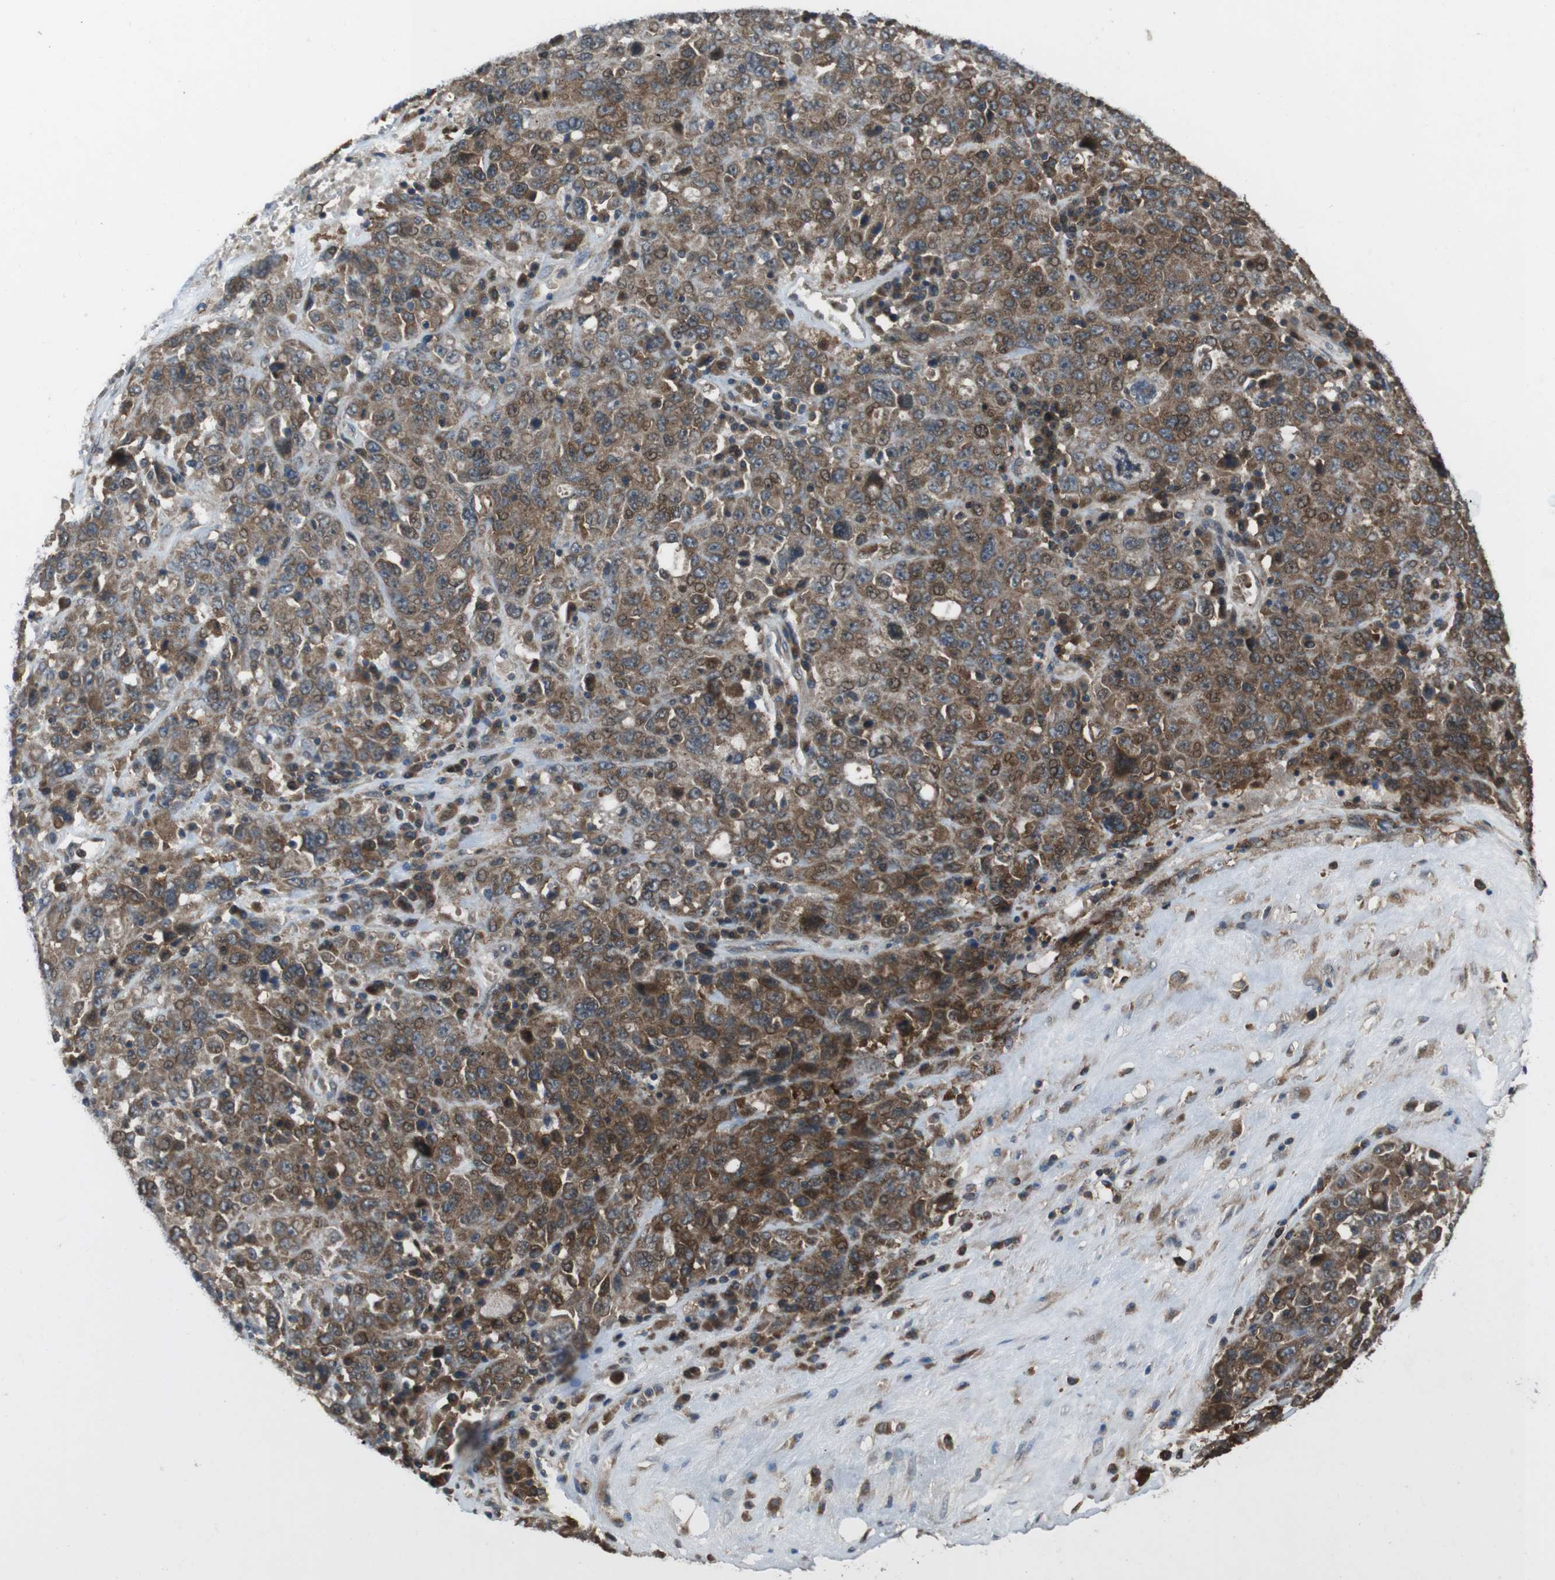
{"staining": {"intensity": "moderate", "quantity": ">75%", "location": "cytoplasmic/membranous,nuclear"}, "tissue": "ovarian cancer", "cell_type": "Tumor cells", "image_type": "cancer", "snomed": [{"axis": "morphology", "description": "Carcinoma, endometroid"}, {"axis": "topography", "description": "Ovary"}], "caption": "Ovarian cancer (endometroid carcinoma) stained with IHC displays moderate cytoplasmic/membranous and nuclear staining in about >75% of tumor cells.", "gene": "SLC22A23", "patient": {"sex": "female", "age": 62}}